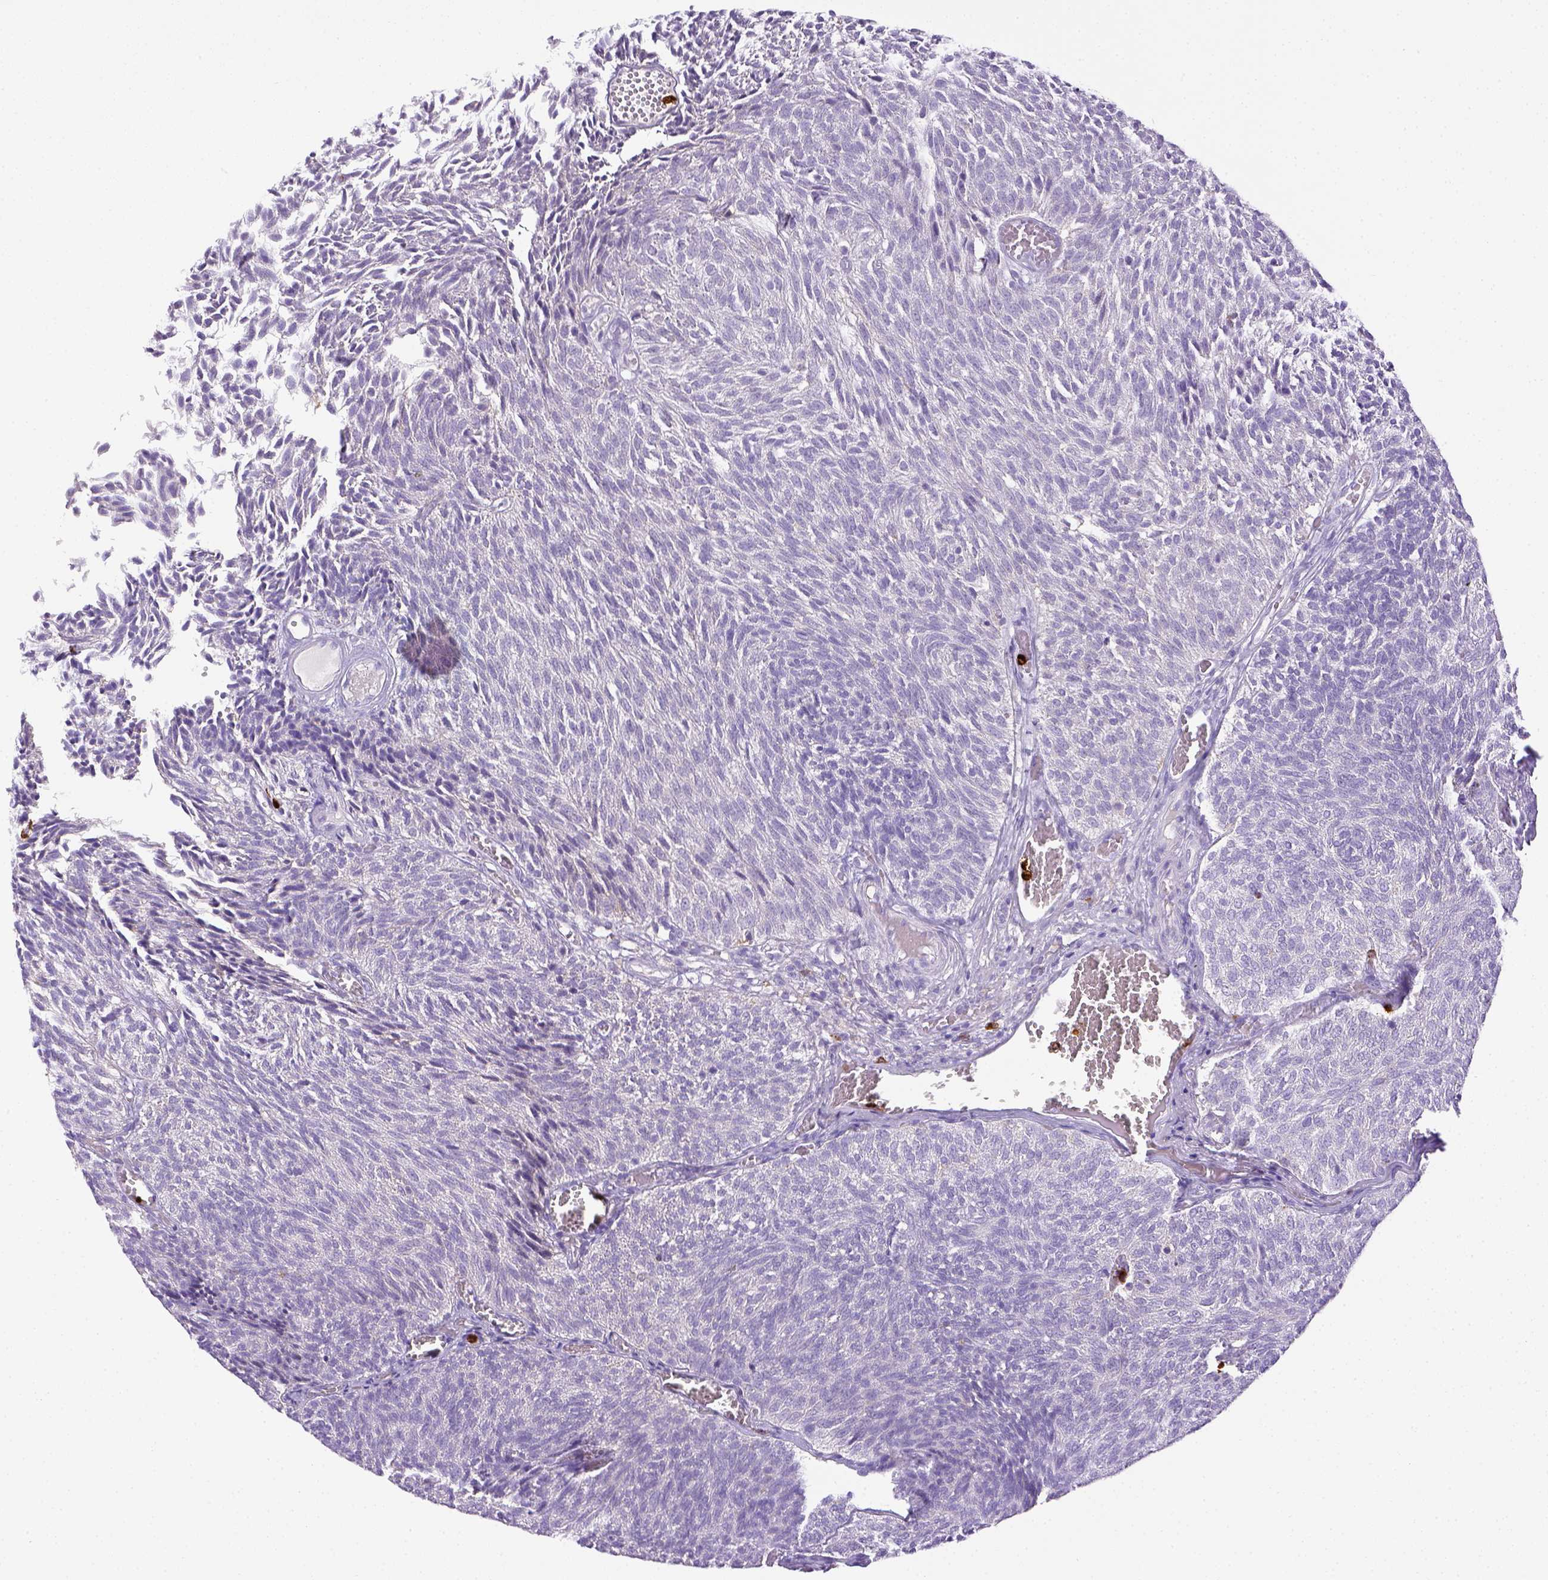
{"staining": {"intensity": "negative", "quantity": "none", "location": "none"}, "tissue": "urothelial cancer", "cell_type": "Tumor cells", "image_type": "cancer", "snomed": [{"axis": "morphology", "description": "Urothelial carcinoma, Low grade"}, {"axis": "topography", "description": "Urinary bladder"}], "caption": "Tumor cells are negative for protein expression in human urothelial cancer.", "gene": "ITGAM", "patient": {"sex": "male", "age": 77}}